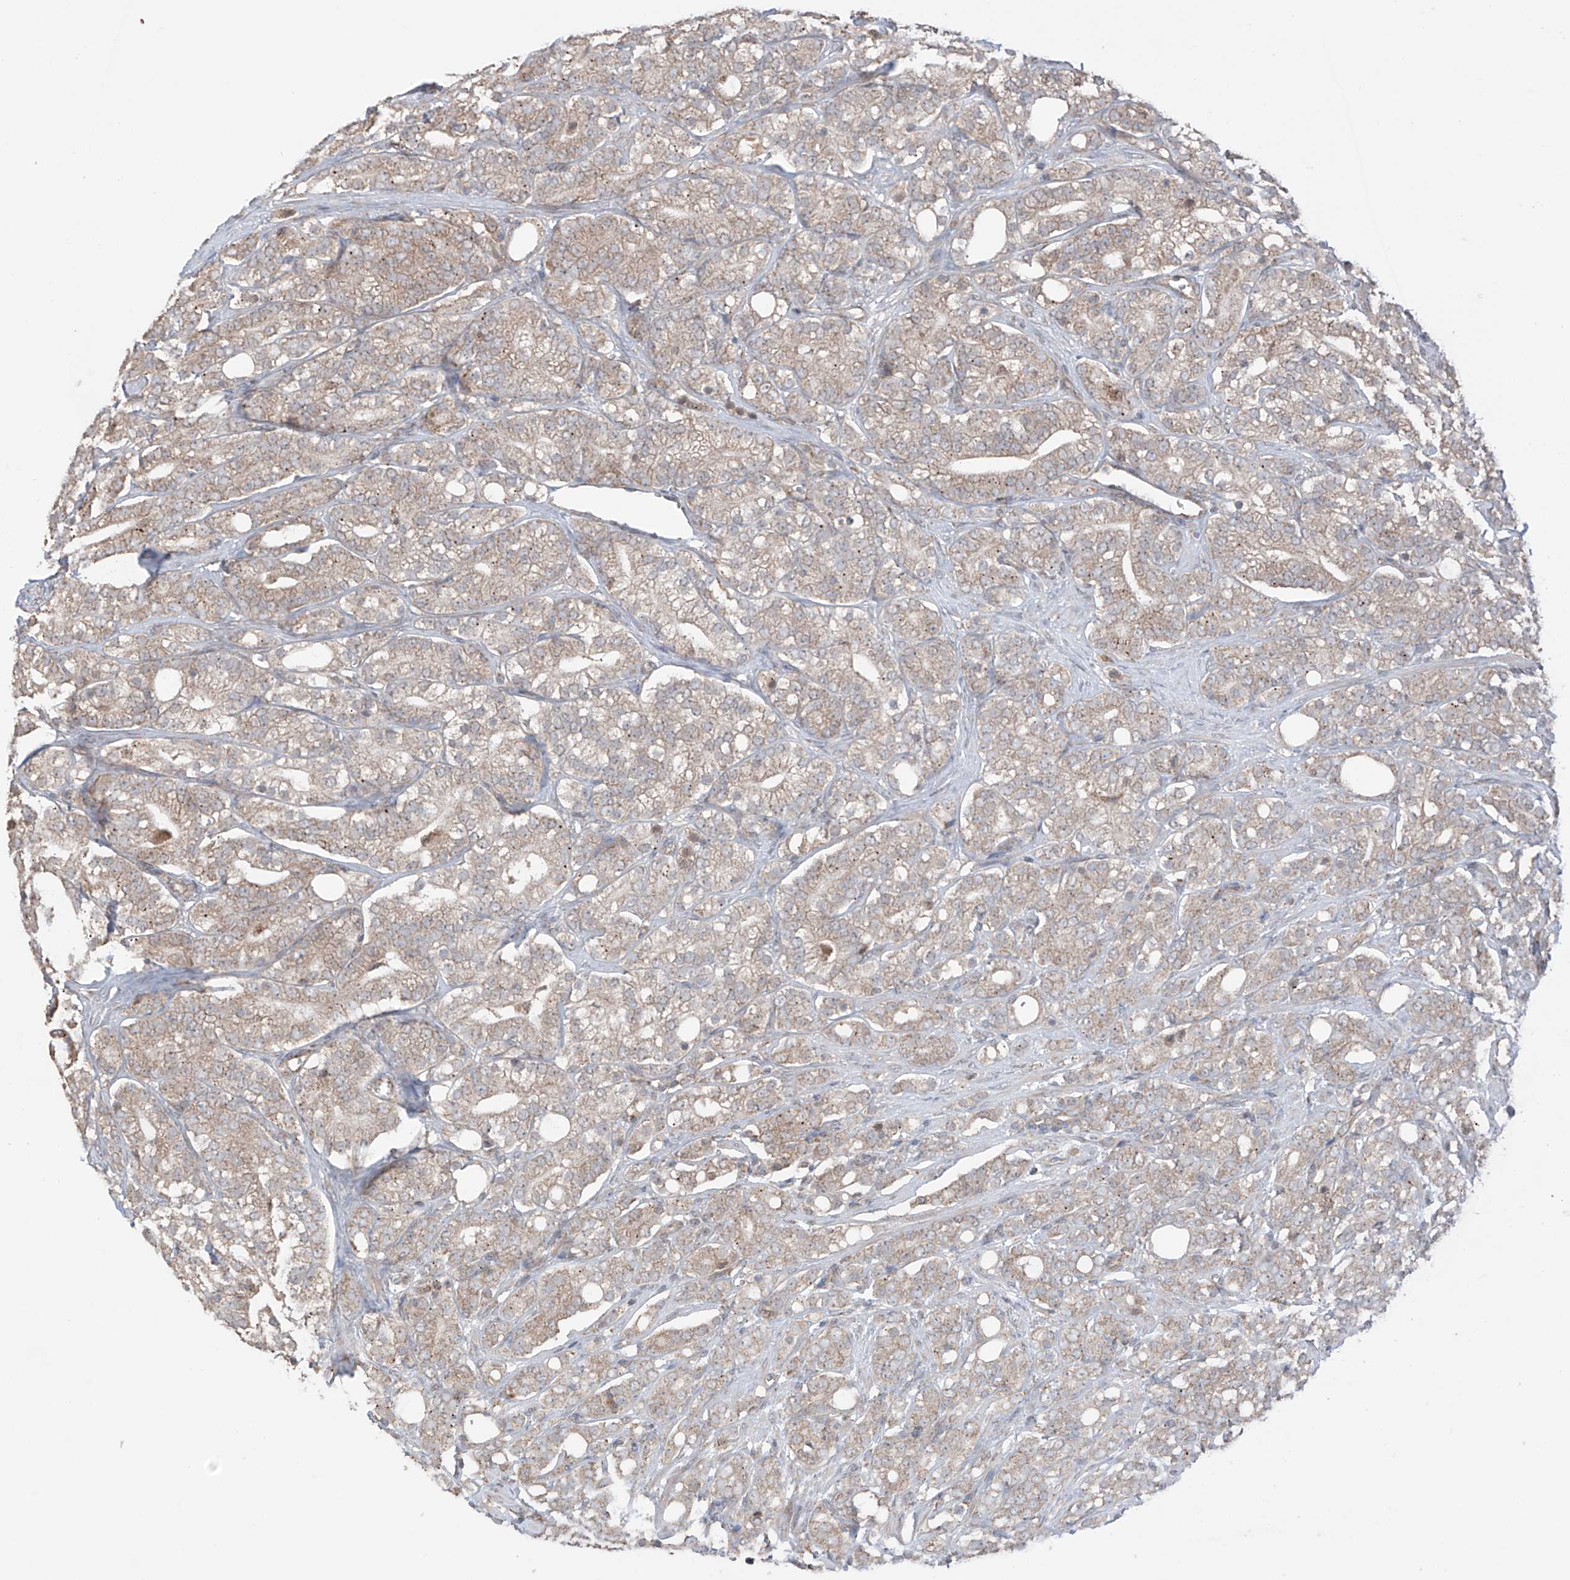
{"staining": {"intensity": "weak", "quantity": "<25%", "location": "cytoplasmic/membranous"}, "tissue": "prostate cancer", "cell_type": "Tumor cells", "image_type": "cancer", "snomed": [{"axis": "morphology", "description": "Adenocarcinoma, High grade"}, {"axis": "topography", "description": "Prostate"}], "caption": "Tumor cells show no significant protein positivity in adenocarcinoma (high-grade) (prostate).", "gene": "SAMD3", "patient": {"sex": "male", "age": 57}}